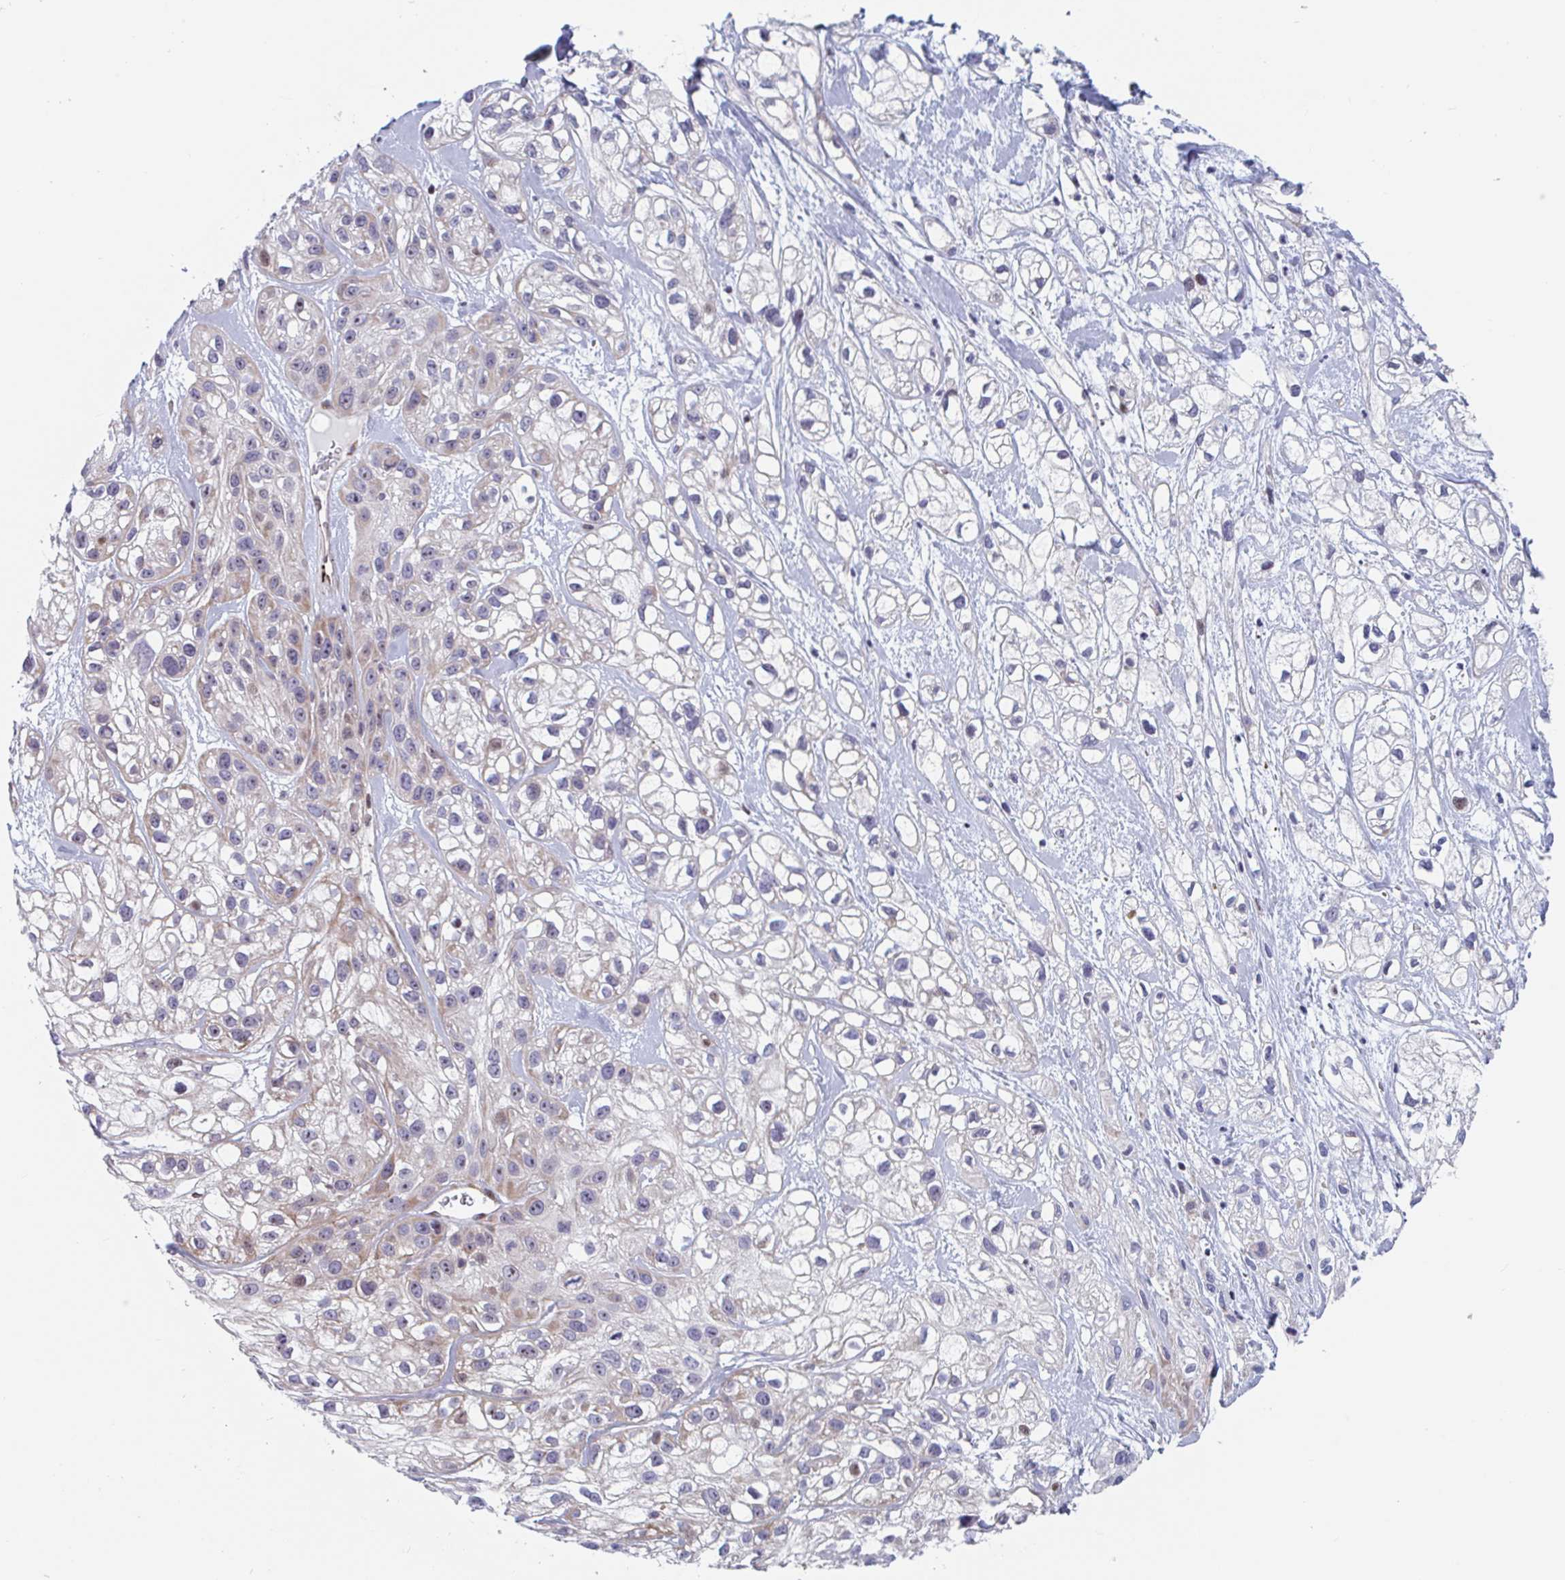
{"staining": {"intensity": "weak", "quantity": "<25%", "location": "cytoplasmic/membranous"}, "tissue": "skin cancer", "cell_type": "Tumor cells", "image_type": "cancer", "snomed": [{"axis": "morphology", "description": "Squamous cell carcinoma, NOS"}, {"axis": "topography", "description": "Skin"}], "caption": "Immunohistochemistry of skin cancer shows no staining in tumor cells.", "gene": "DUXA", "patient": {"sex": "male", "age": 82}}